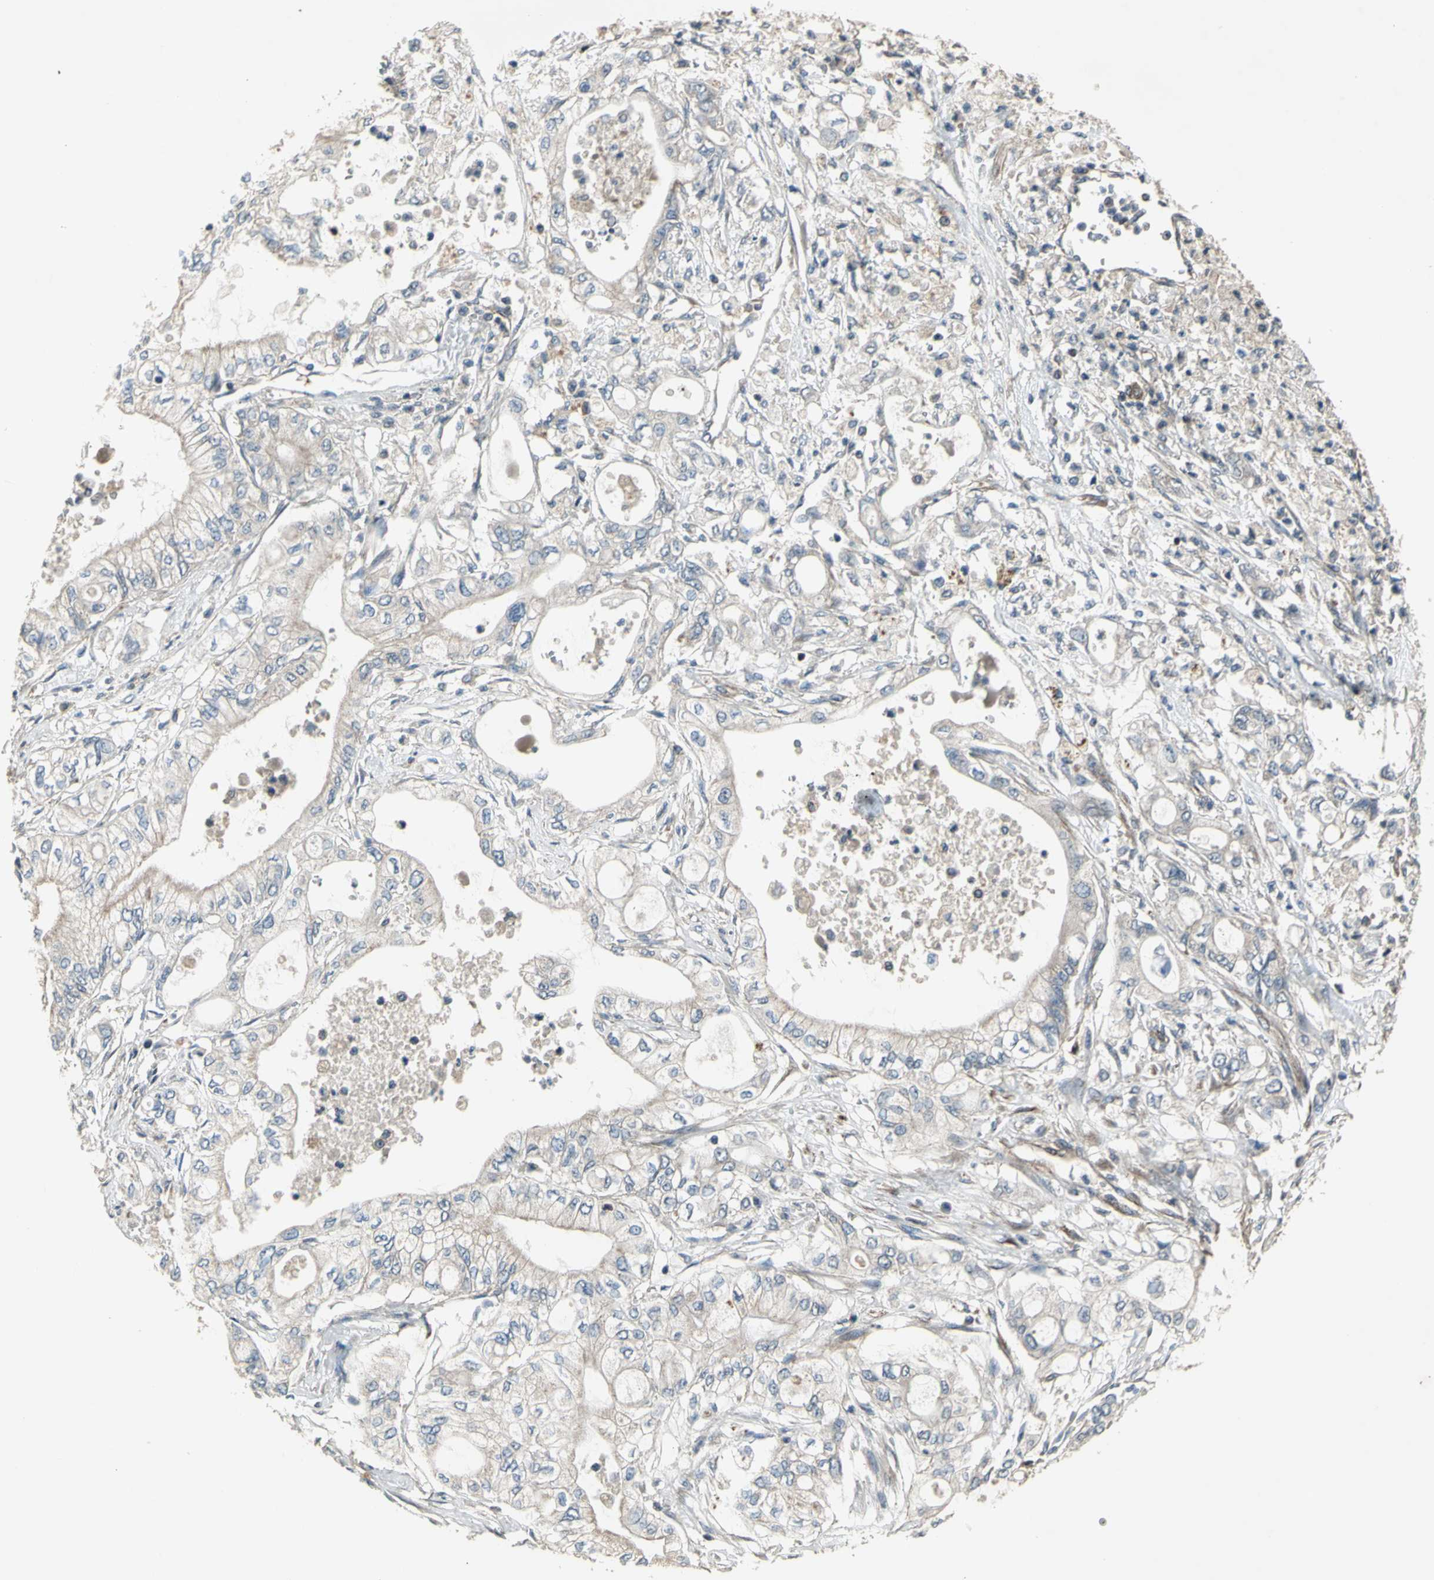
{"staining": {"intensity": "negative", "quantity": "none", "location": "none"}, "tissue": "pancreatic cancer", "cell_type": "Tumor cells", "image_type": "cancer", "snomed": [{"axis": "morphology", "description": "Adenocarcinoma, NOS"}, {"axis": "topography", "description": "Pancreas"}], "caption": "A high-resolution micrograph shows immunohistochemistry staining of pancreatic cancer (adenocarcinoma), which displays no significant staining in tumor cells.", "gene": "EFNB2", "patient": {"sex": "male", "age": 79}}